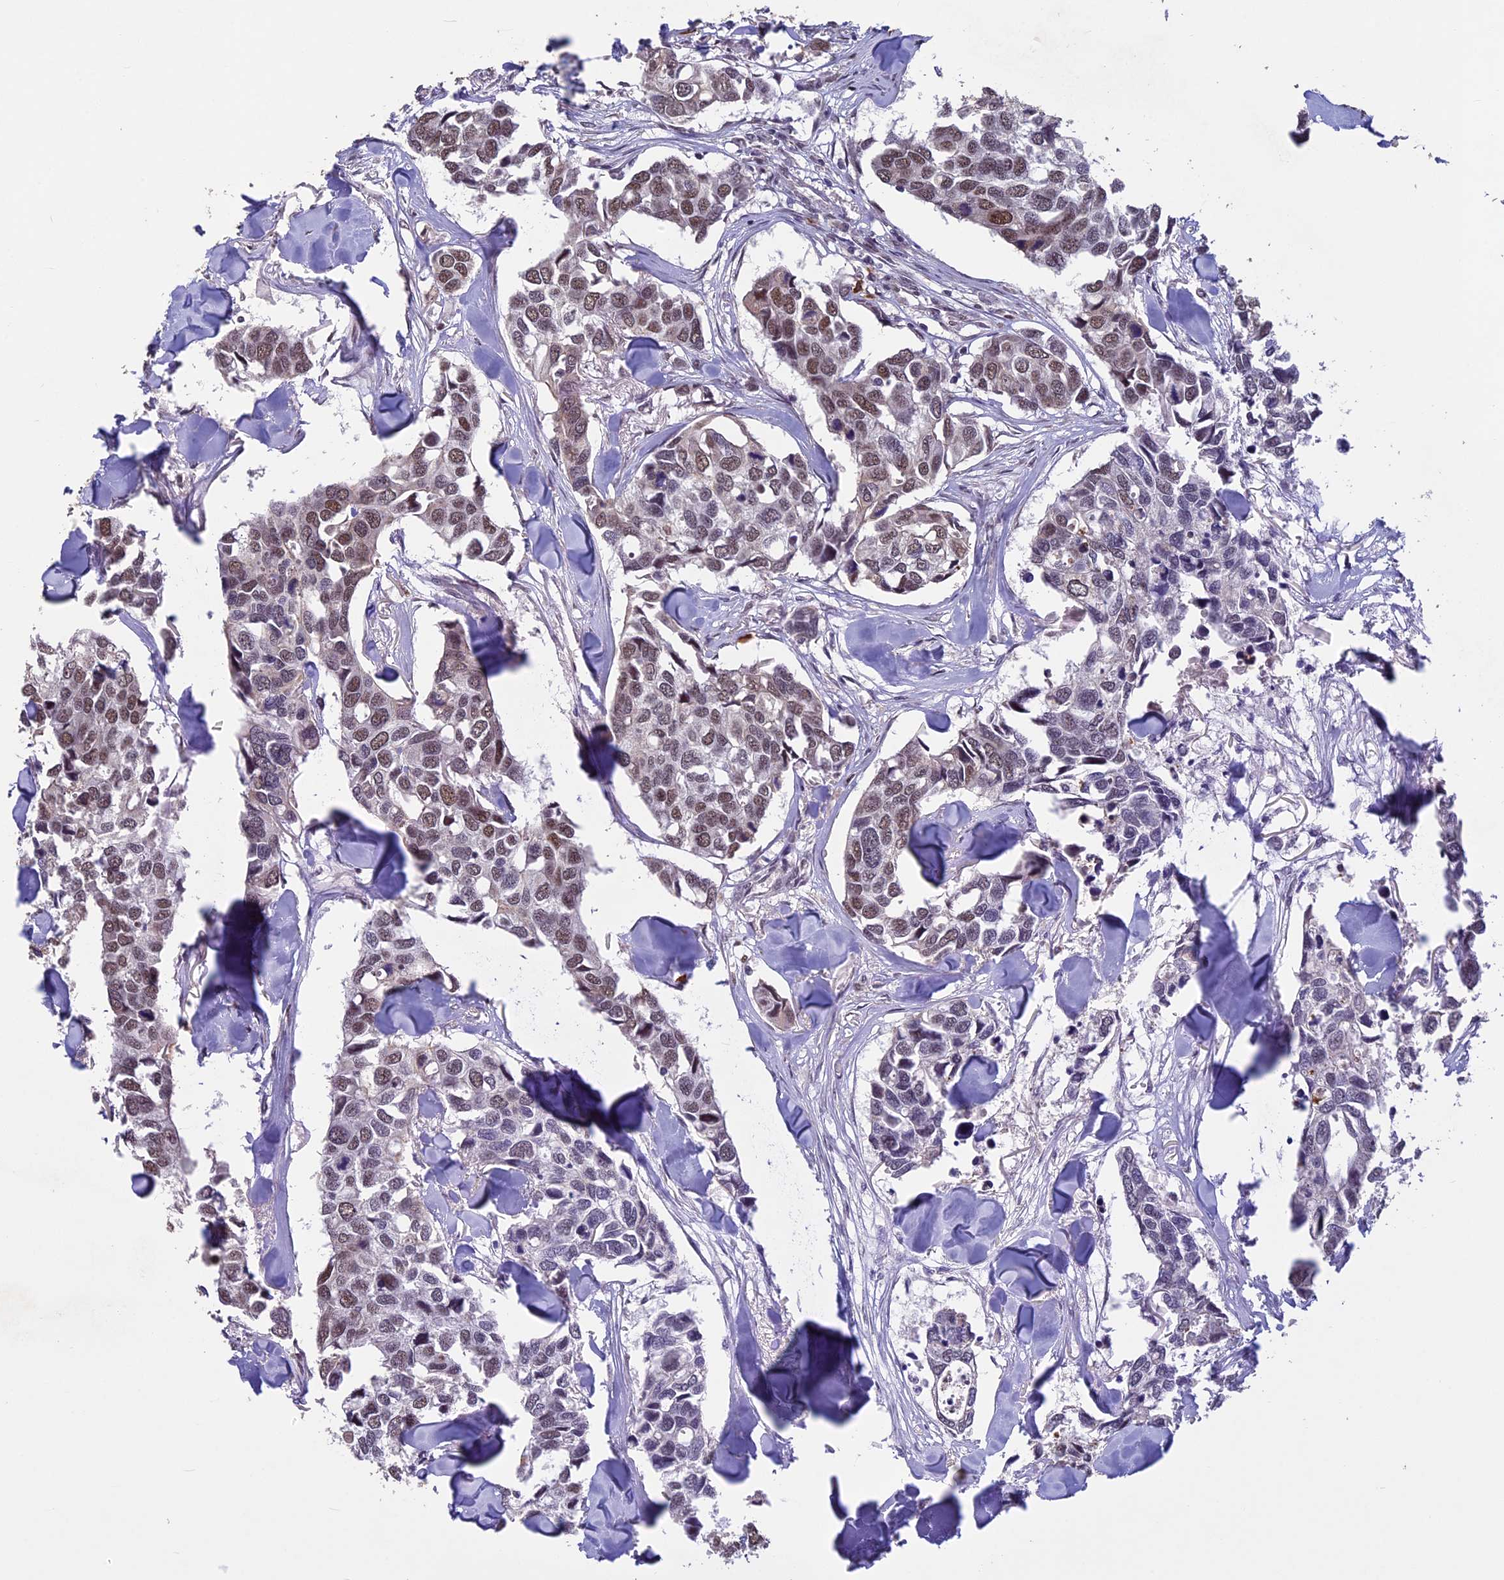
{"staining": {"intensity": "moderate", "quantity": ">75%", "location": "nuclear"}, "tissue": "breast cancer", "cell_type": "Tumor cells", "image_type": "cancer", "snomed": [{"axis": "morphology", "description": "Duct carcinoma"}, {"axis": "topography", "description": "Breast"}], "caption": "Tumor cells demonstrate medium levels of moderate nuclear expression in about >75% of cells in breast cancer.", "gene": "RNF40", "patient": {"sex": "female", "age": 83}}